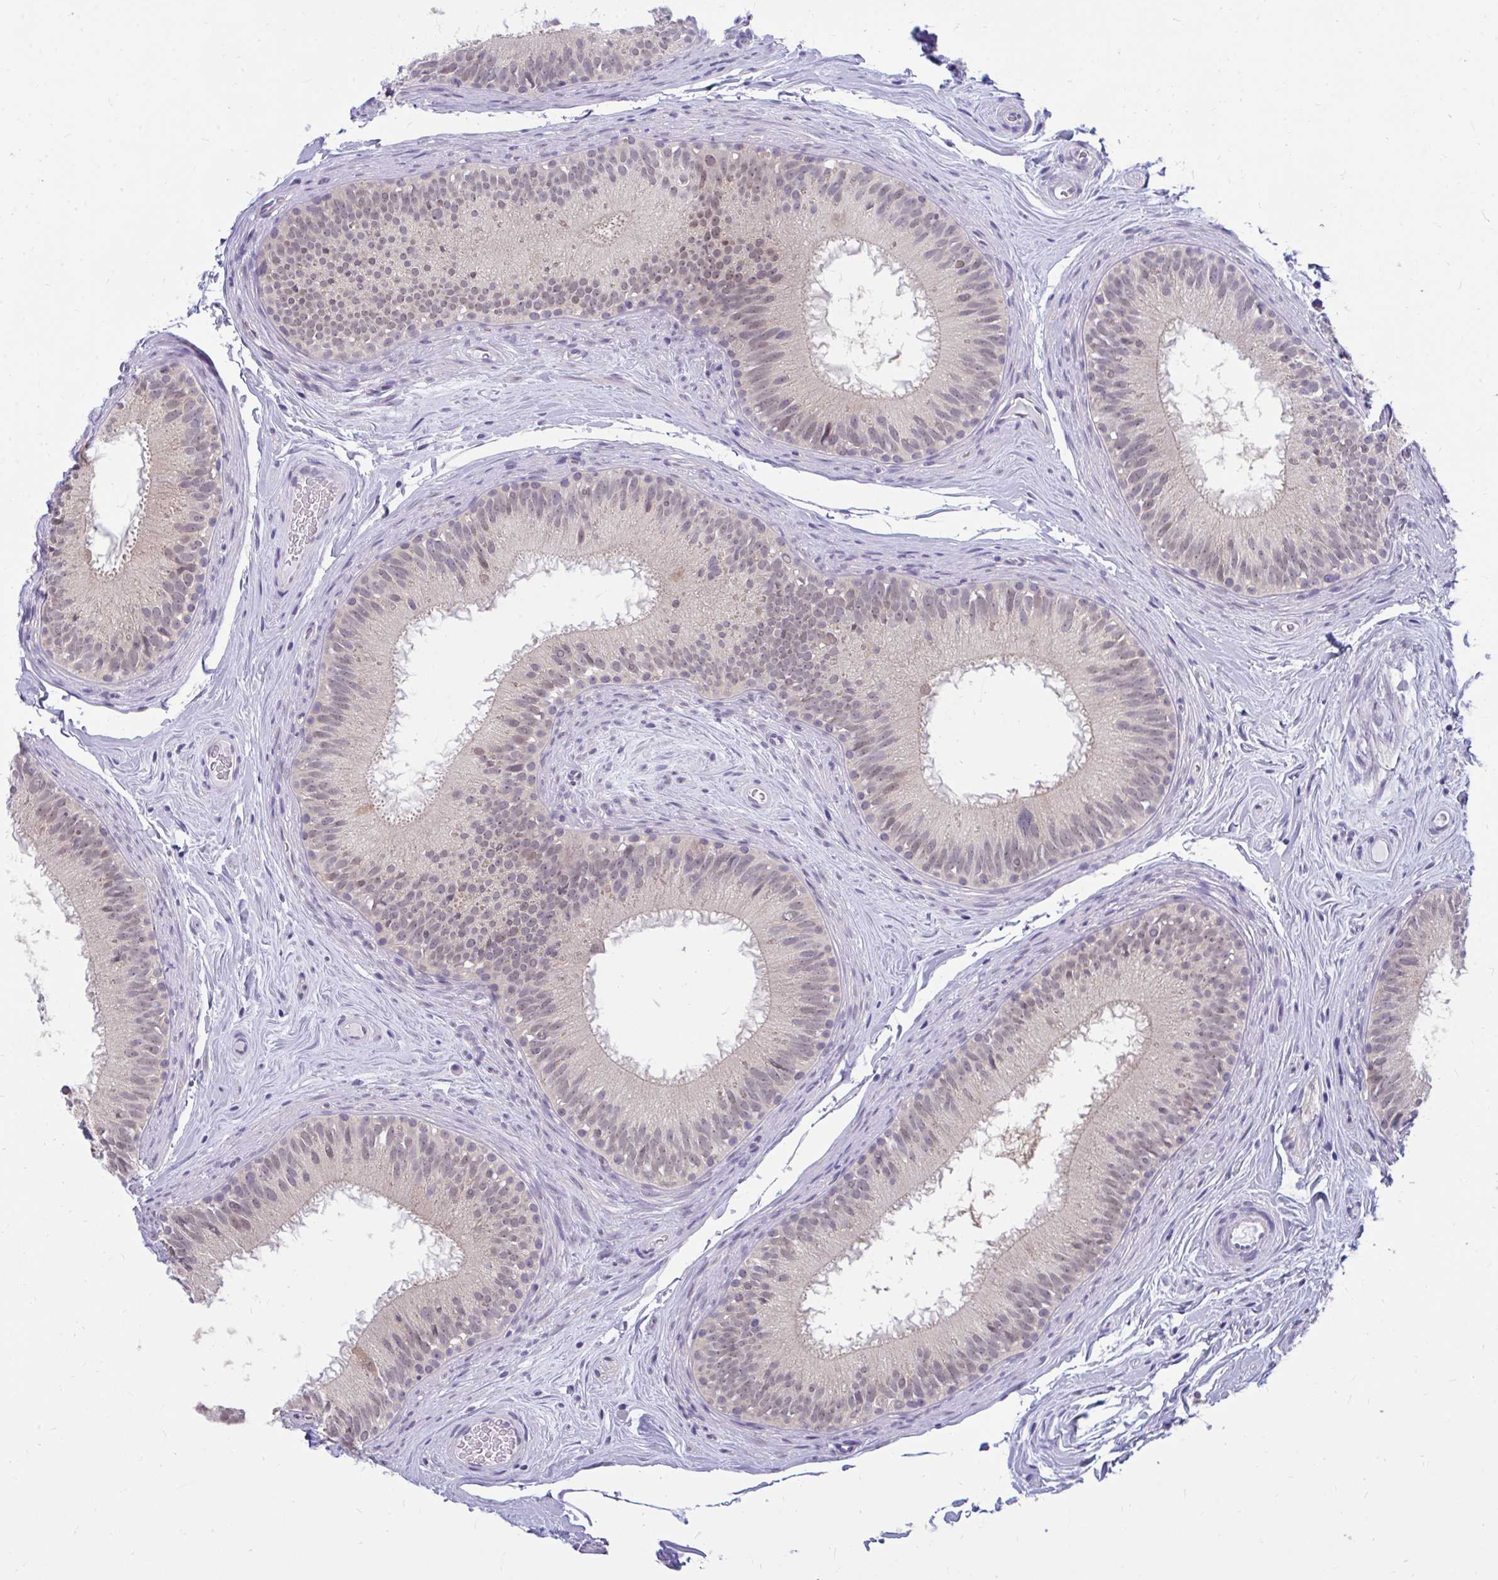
{"staining": {"intensity": "weak", "quantity": "<25%", "location": "nuclear"}, "tissue": "epididymis", "cell_type": "Glandular cells", "image_type": "normal", "snomed": [{"axis": "morphology", "description": "Normal tissue, NOS"}, {"axis": "topography", "description": "Epididymis"}], "caption": "An image of human epididymis is negative for staining in glandular cells. (DAB (3,3'-diaminobenzidine) immunohistochemistry (IHC) with hematoxylin counter stain).", "gene": "CSE1L", "patient": {"sex": "male", "age": 44}}